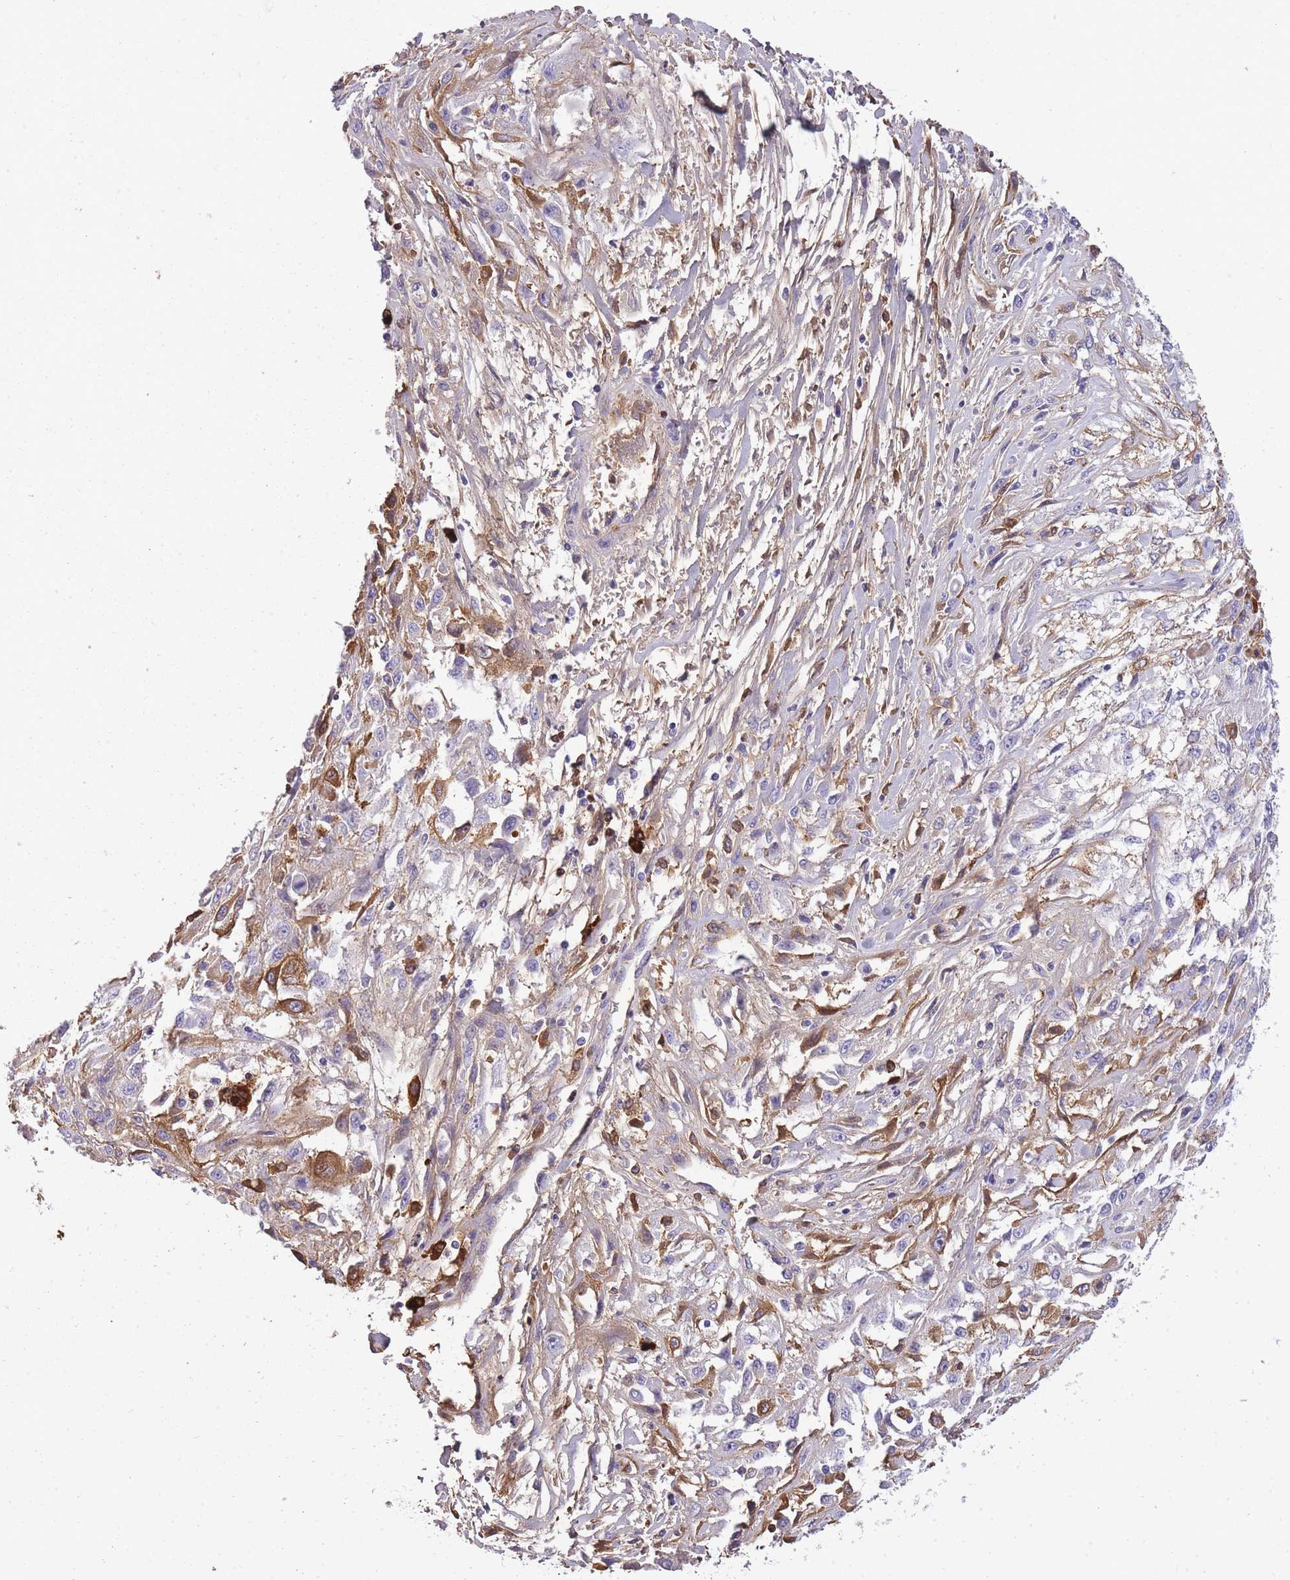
{"staining": {"intensity": "moderate", "quantity": "<25%", "location": "cytoplasmic/membranous"}, "tissue": "skin cancer", "cell_type": "Tumor cells", "image_type": "cancer", "snomed": [{"axis": "morphology", "description": "Squamous cell carcinoma, NOS"}, {"axis": "morphology", "description": "Squamous cell carcinoma, metastatic, NOS"}, {"axis": "topography", "description": "Skin"}, {"axis": "topography", "description": "Lymph node"}], "caption": "Immunohistochemical staining of skin metastatic squamous cell carcinoma shows moderate cytoplasmic/membranous protein staining in approximately <25% of tumor cells.", "gene": "IGKV1D-42", "patient": {"sex": "male", "age": 75}}